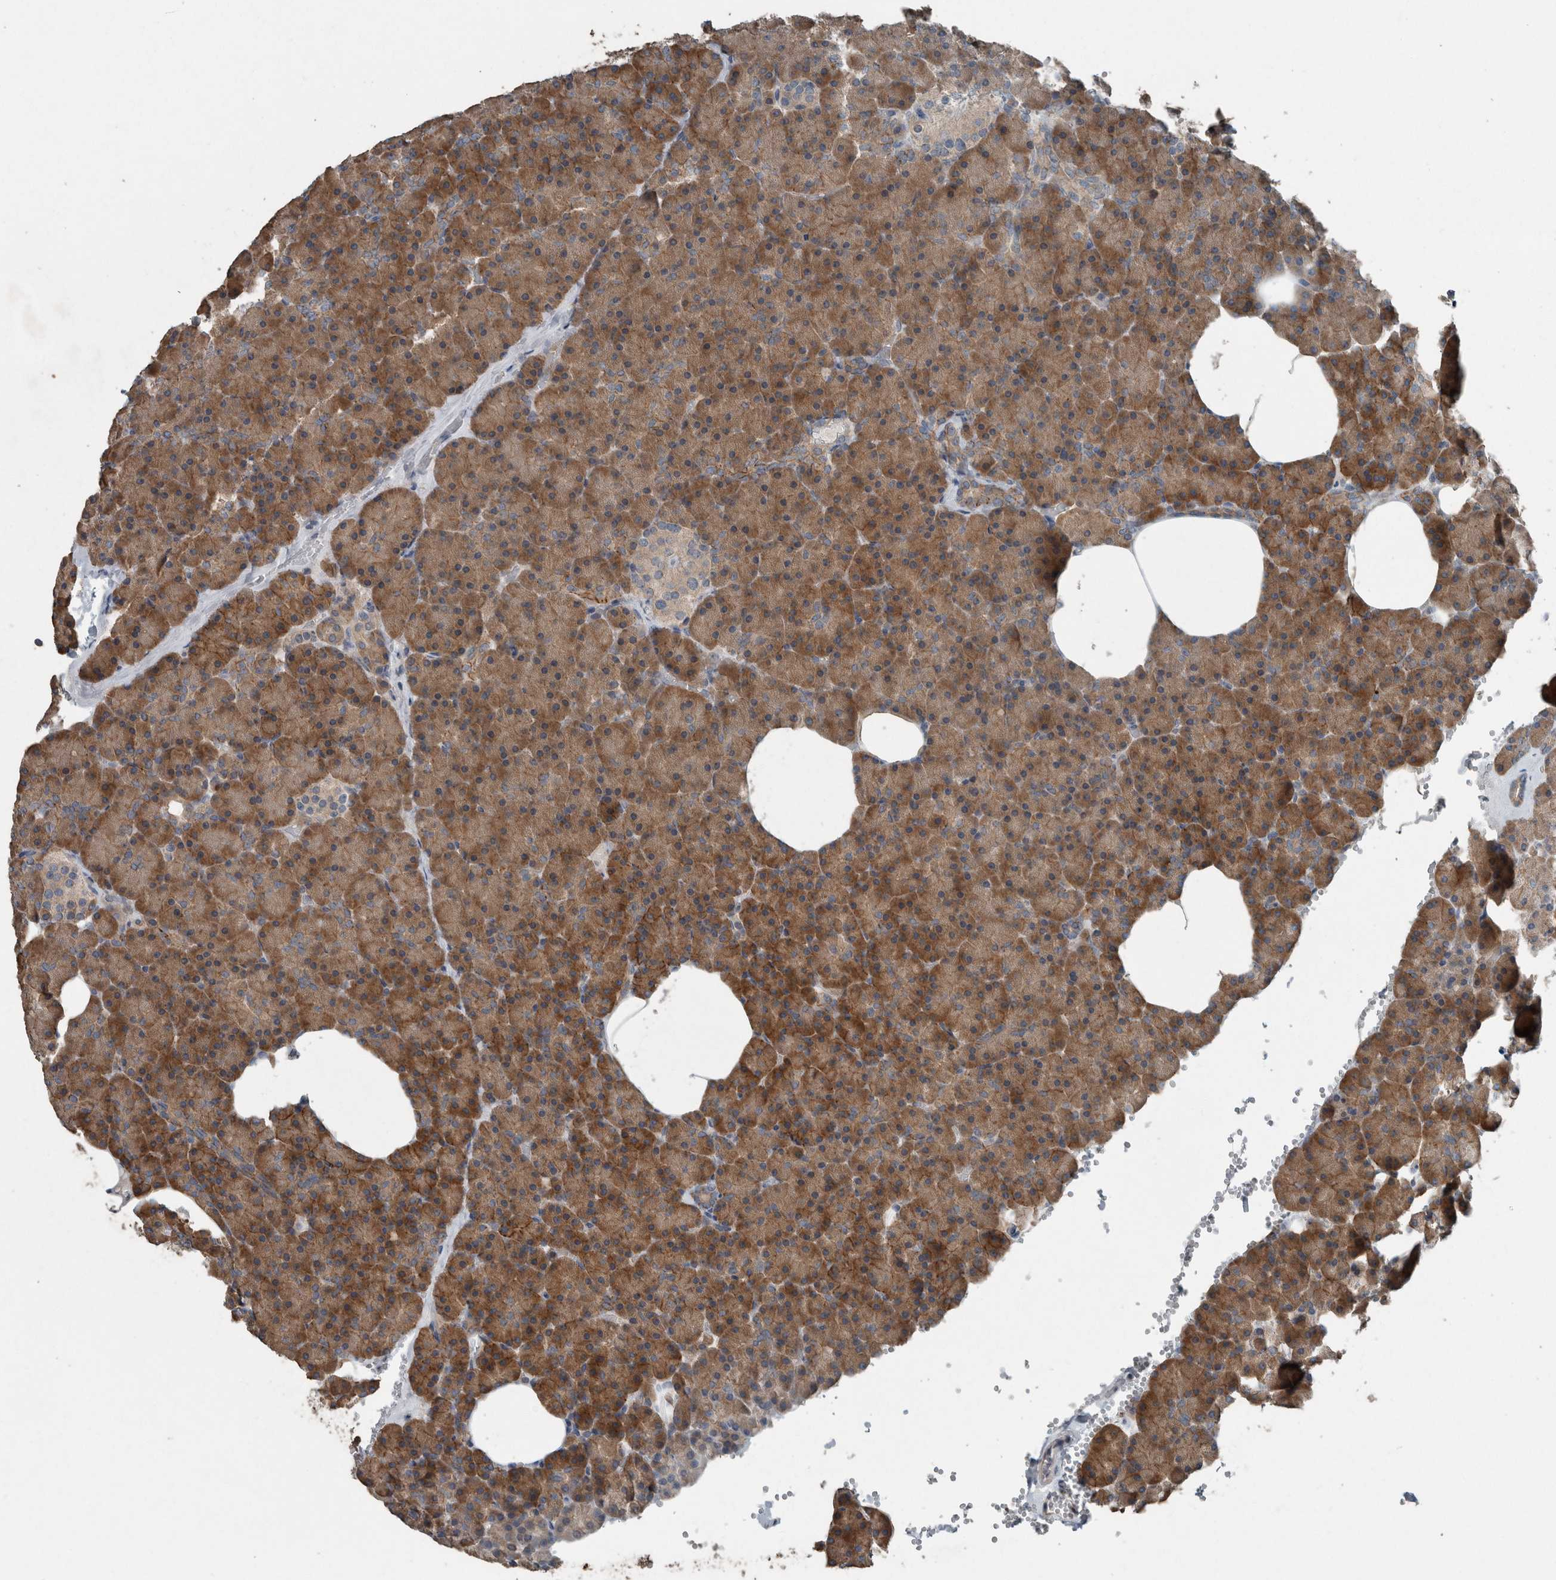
{"staining": {"intensity": "moderate", "quantity": ">75%", "location": "cytoplasmic/membranous"}, "tissue": "pancreas", "cell_type": "Exocrine glandular cells", "image_type": "normal", "snomed": [{"axis": "morphology", "description": "Normal tissue, NOS"}, {"axis": "morphology", "description": "Carcinoid, malignant, NOS"}, {"axis": "topography", "description": "Pancreas"}], "caption": "Brown immunohistochemical staining in normal pancreas reveals moderate cytoplasmic/membranous positivity in about >75% of exocrine glandular cells. (DAB (3,3'-diaminobenzidine) IHC, brown staining for protein, blue staining for nuclei).", "gene": "KNTC1", "patient": {"sex": "female", "age": 35}}